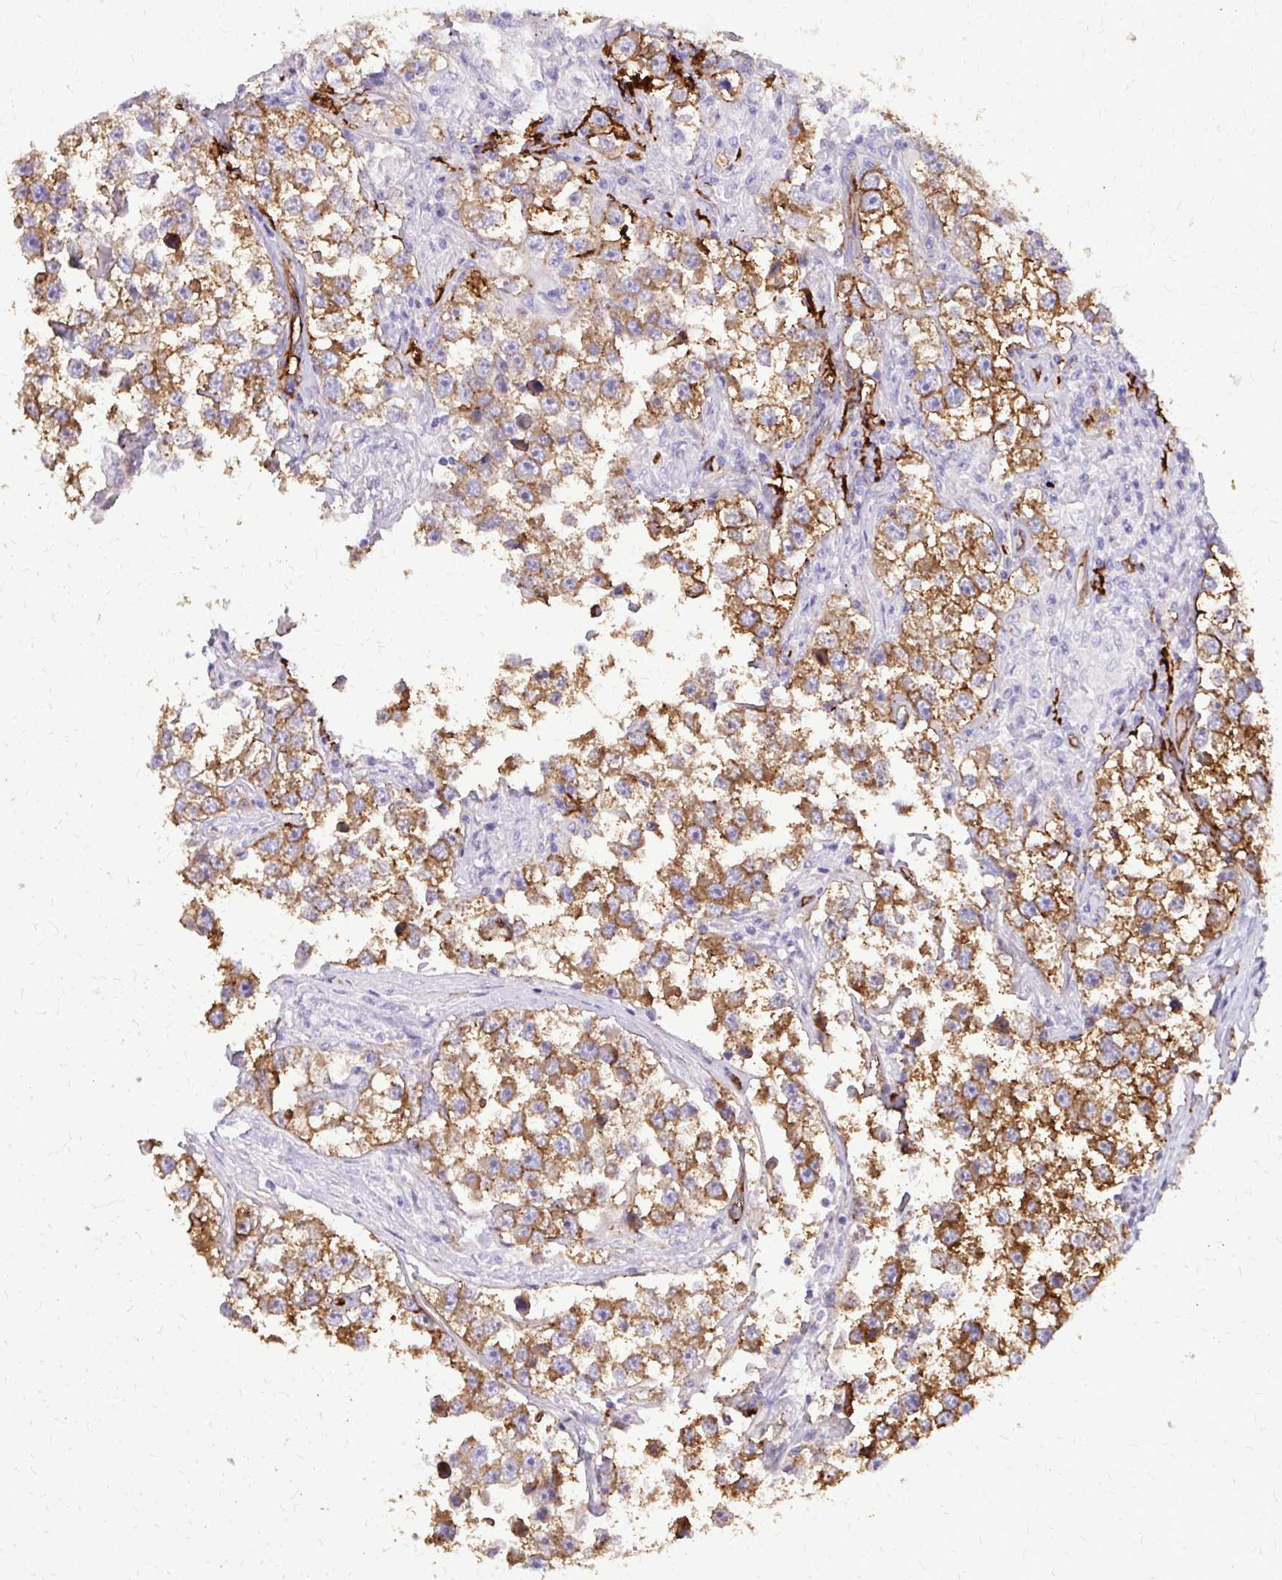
{"staining": {"intensity": "moderate", "quantity": ">75%", "location": "cytoplasmic/membranous"}, "tissue": "testis cancer", "cell_type": "Tumor cells", "image_type": "cancer", "snomed": [{"axis": "morphology", "description": "Seminoma, NOS"}, {"axis": "topography", "description": "Testis"}], "caption": "Immunohistochemical staining of testis seminoma demonstrates medium levels of moderate cytoplasmic/membranous positivity in about >75% of tumor cells.", "gene": "MARCKSL1", "patient": {"sex": "male", "age": 46}}